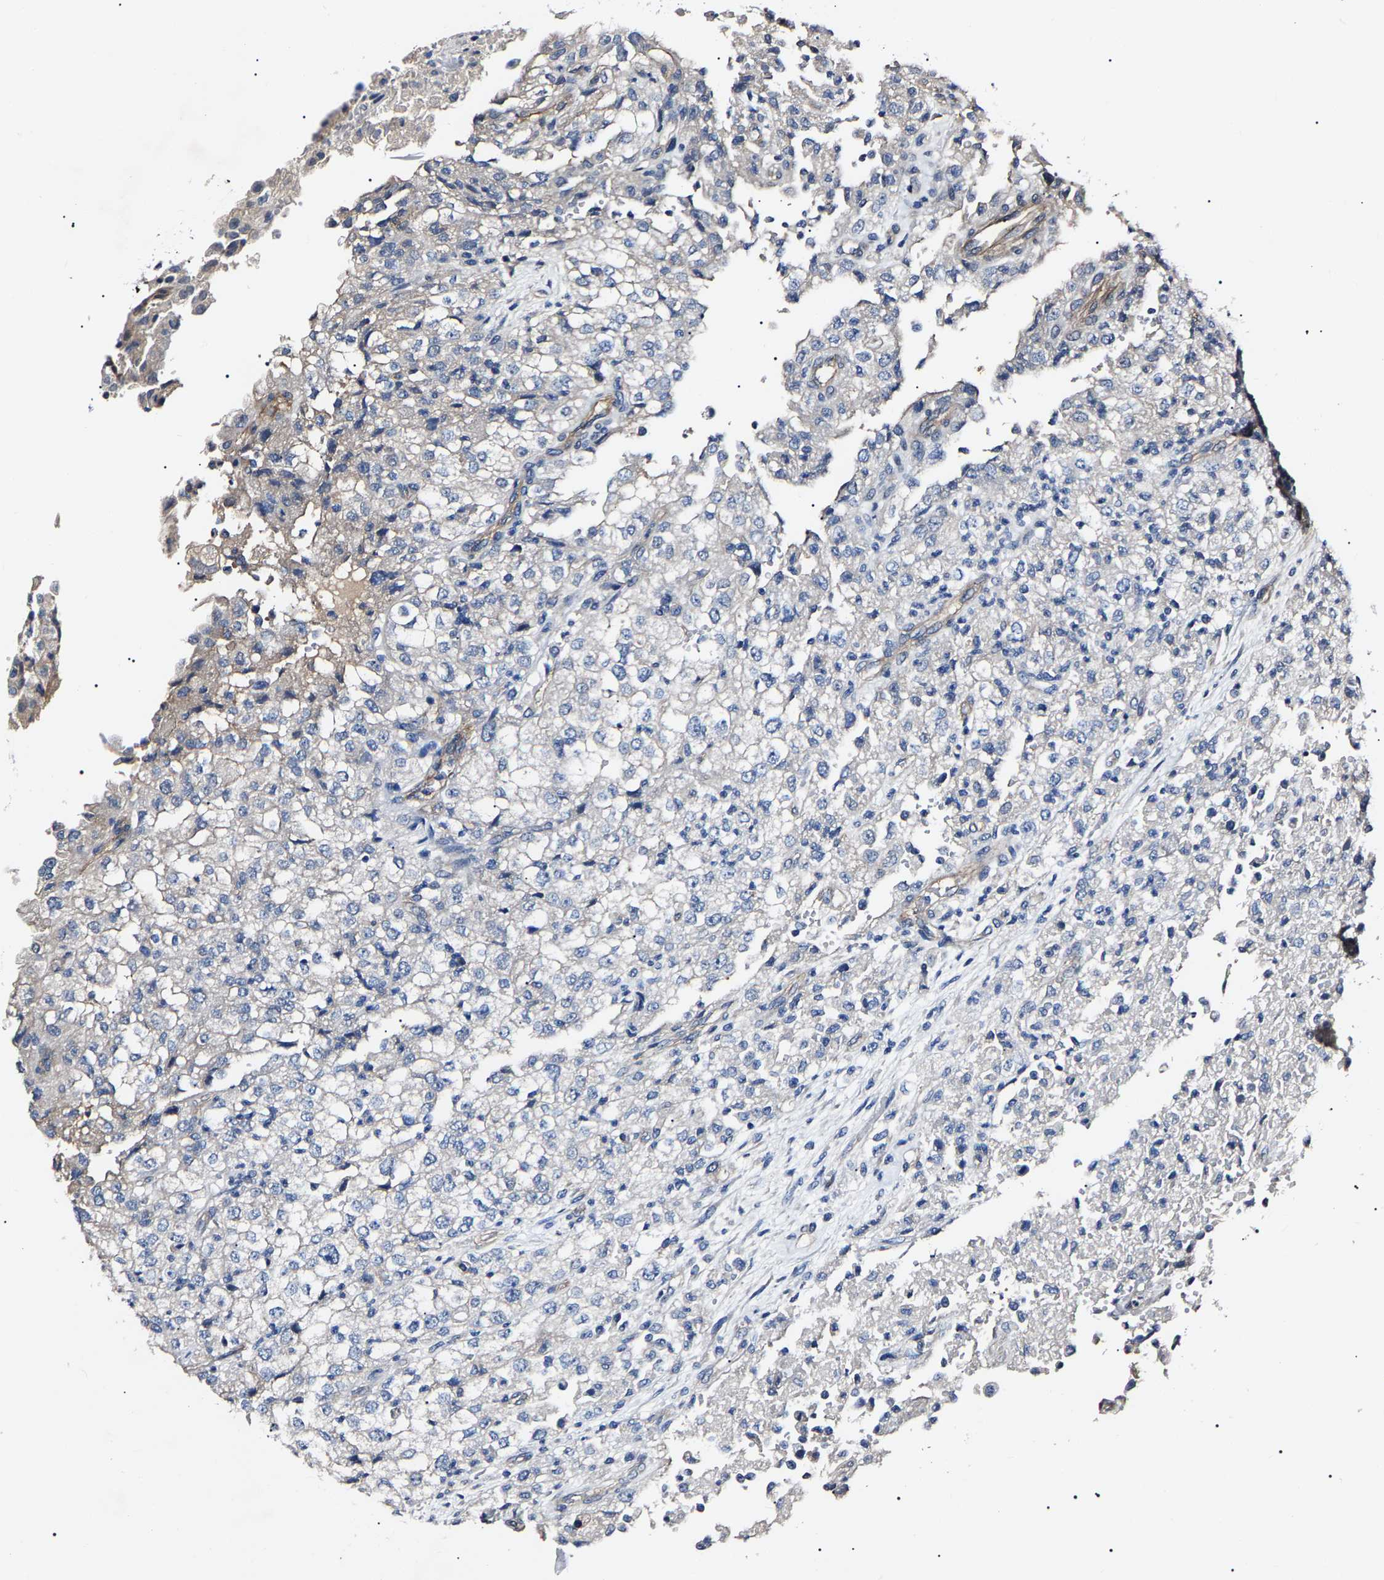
{"staining": {"intensity": "negative", "quantity": "none", "location": "none"}, "tissue": "renal cancer", "cell_type": "Tumor cells", "image_type": "cancer", "snomed": [{"axis": "morphology", "description": "Adenocarcinoma, NOS"}, {"axis": "topography", "description": "Kidney"}], "caption": "Protein analysis of renal cancer (adenocarcinoma) reveals no significant positivity in tumor cells. The staining is performed using DAB brown chromogen with nuclei counter-stained in using hematoxylin.", "gene": "KLHL42", "patient": {"sex": "female", "age": 54}}